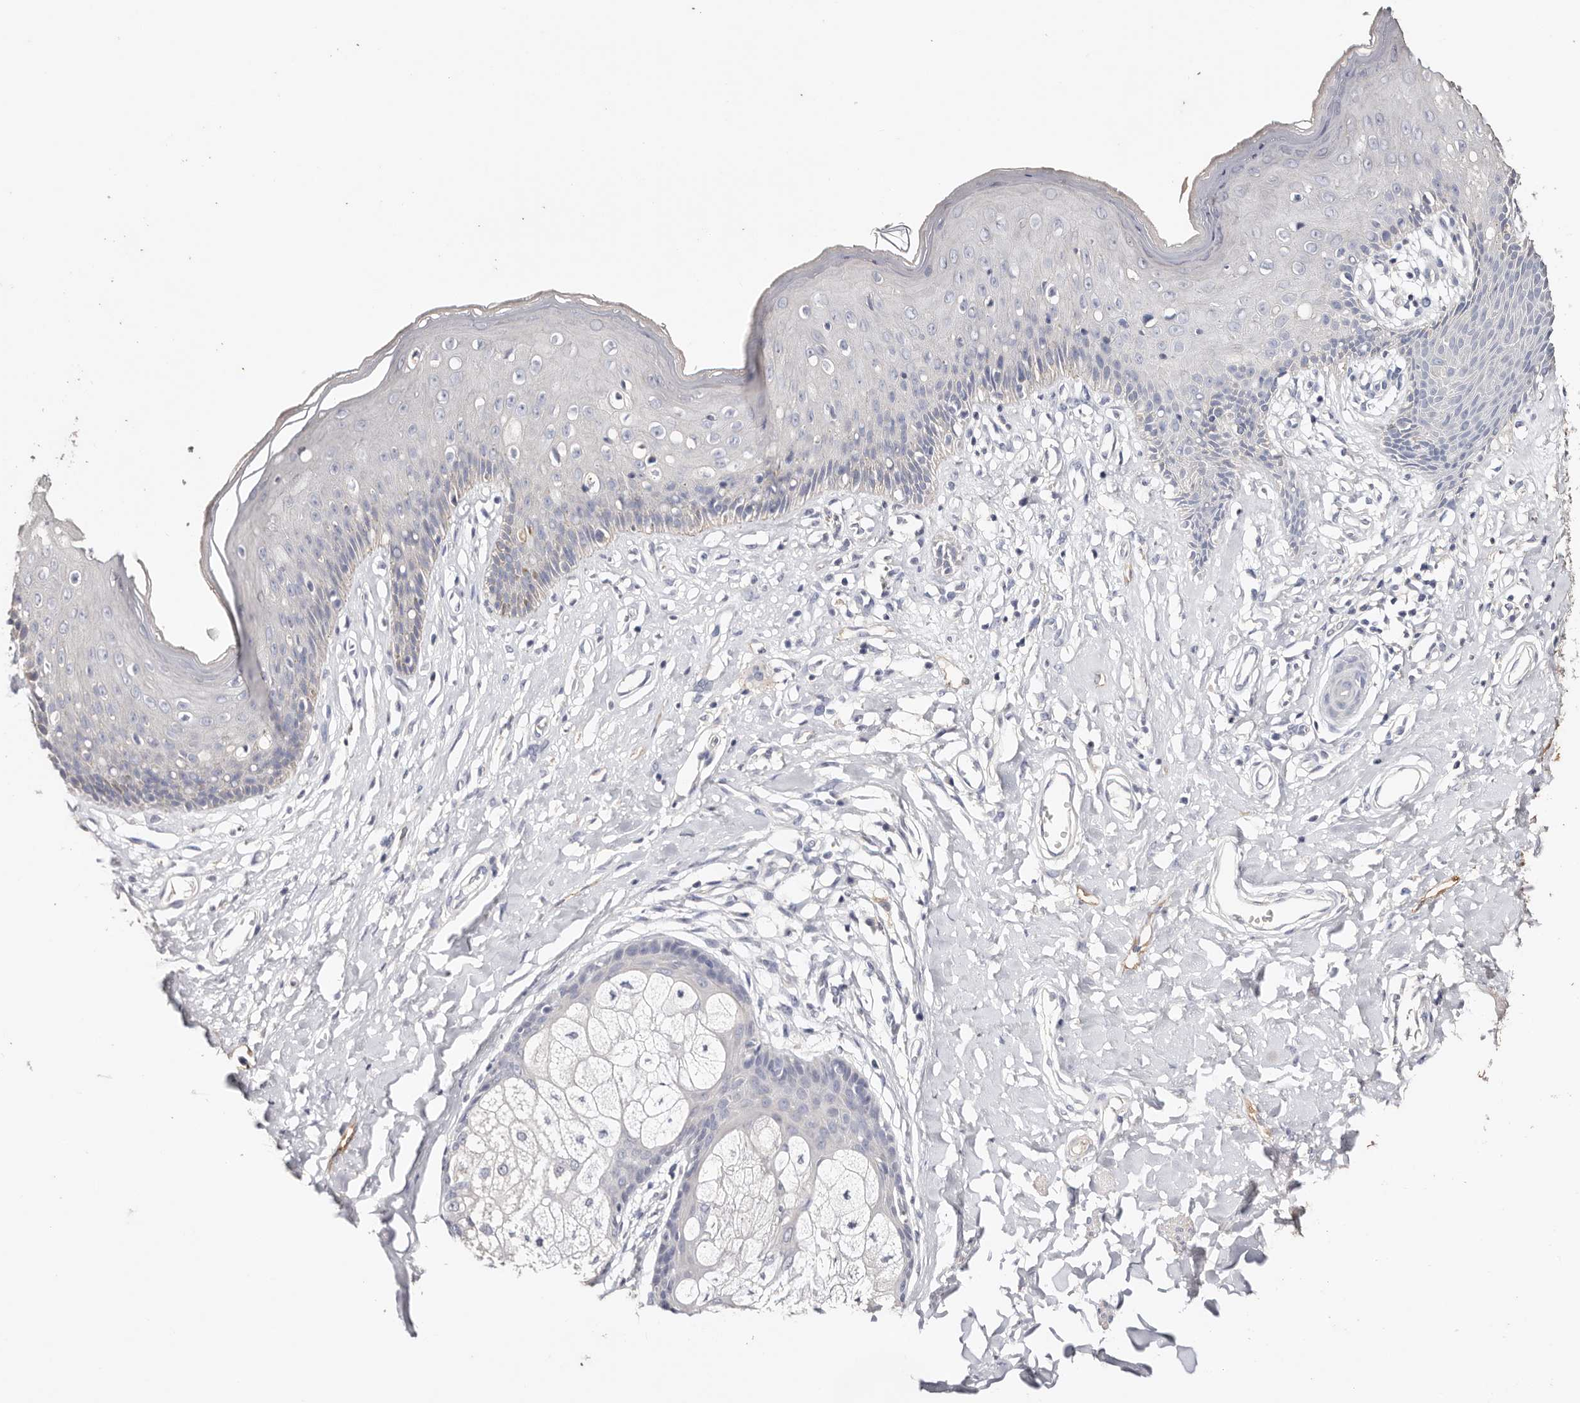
{"staining": {"intensity": "negative", "quantity": "none", "location": "none"}, "tissue": "skin", "cell_type": "Epidermal cells", "image_type": "normal", "snomed": [{"axis": "morphology", "description": "Normal tissue, NOS"}, {"axis": "morphology", "description": "Squamous cell carcinoma, NOS"}, {"axis": "topography", "description": "Vulva"}], "caption": "Epidermal cells are negative for brown protein staining in normal skin. The staining is performed using DAB (3,3'-diaminobenzidine) brown chromogen with nuclei counter-stained in using hematoxylin.", "gene": "TGM2", "patient": {"sex": "female", "age": 85}}